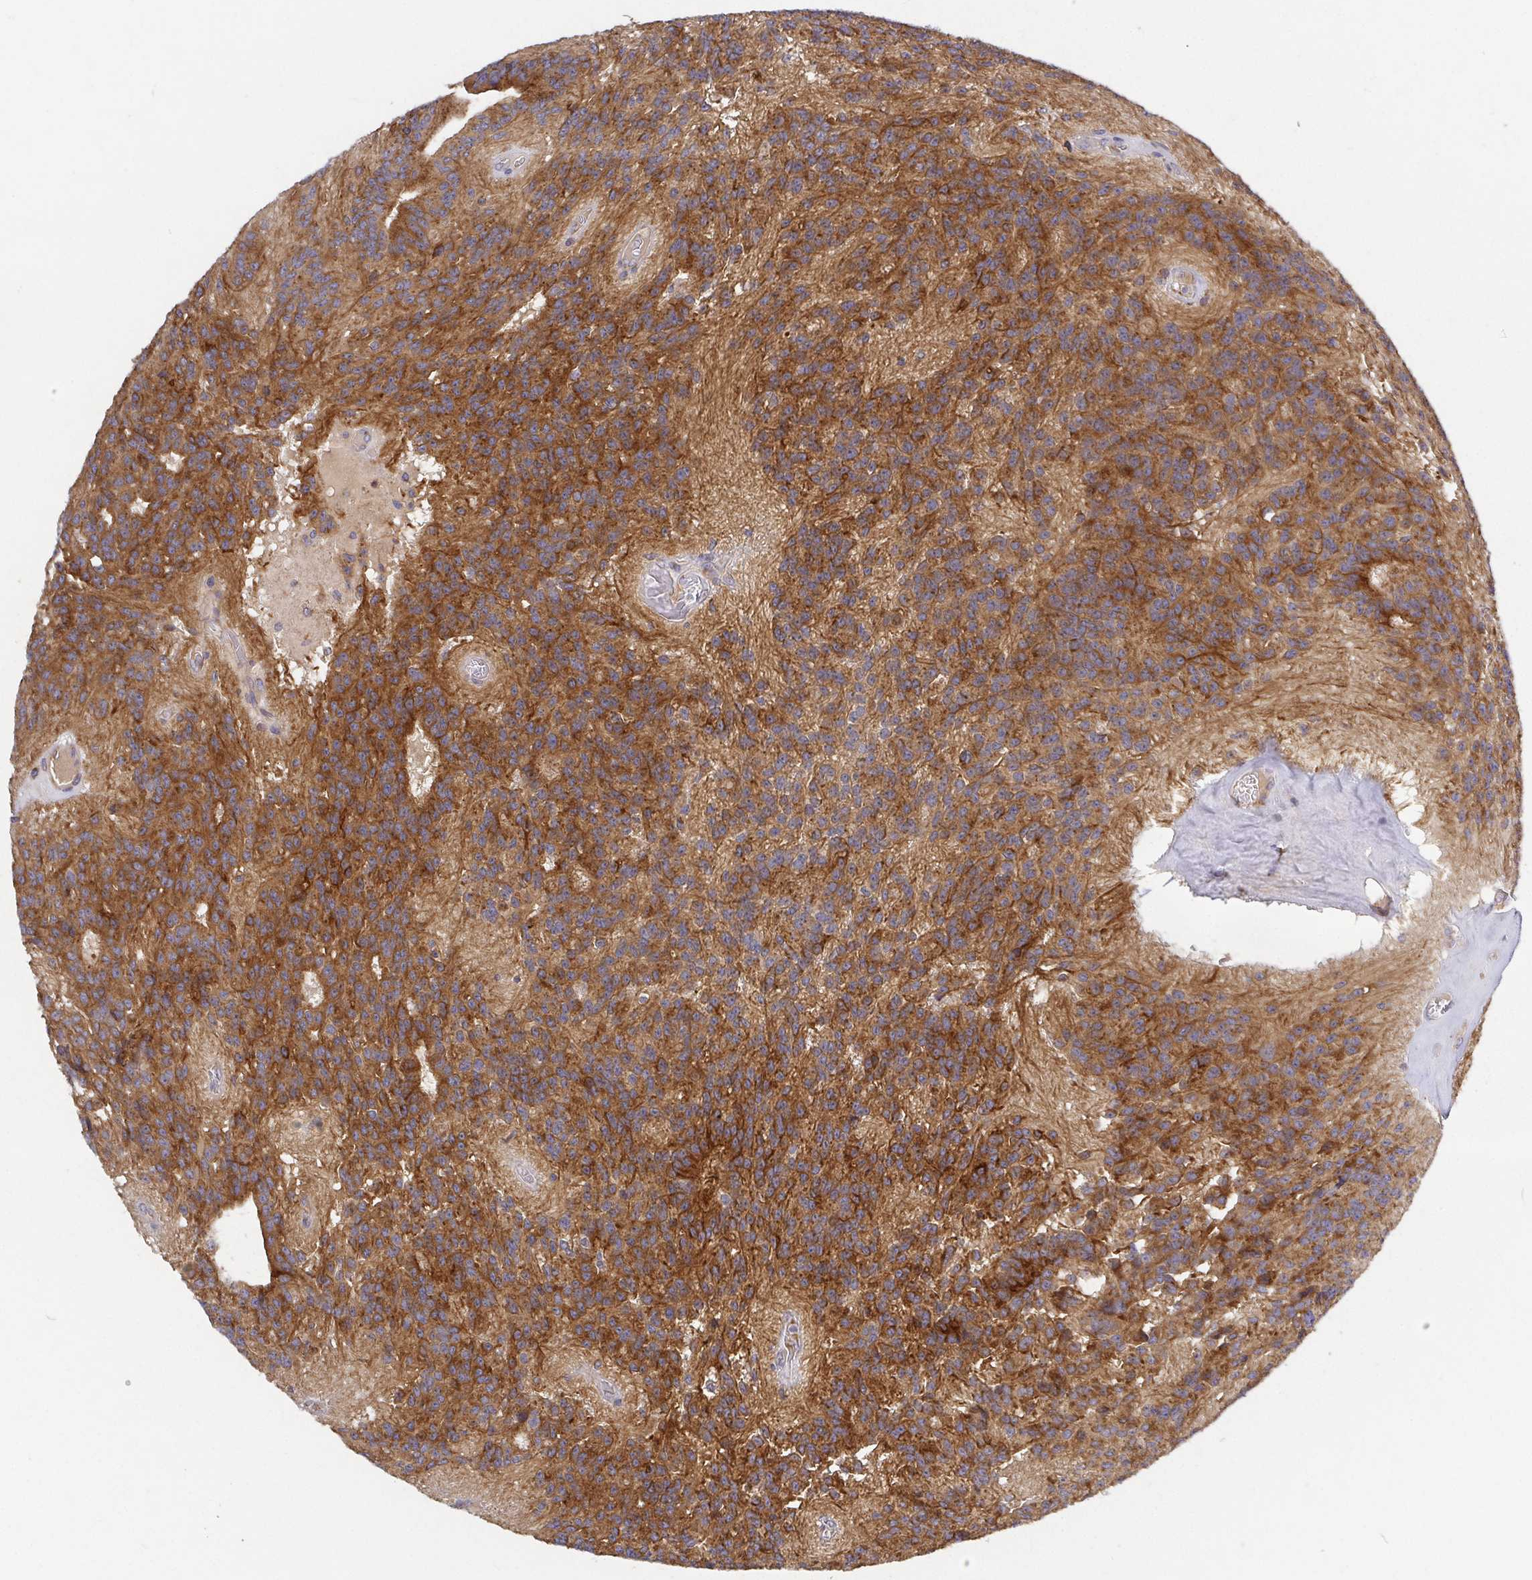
{"staining": {"intensity": "strong", "quantity": ">75%", "location": "cytoplasmic/membranous"}, "tissue": "glioma", "cell_type": "Tumor cells", "image_type": "cancer", "snomed": [{"axis": "morphology", "description": "Glioma, malignant, Low grade"}, {"axis": "topography", "description": "Brain"}], "caption": "This is an image of IHC staining of glioma, which shows strong staining in the cytoplasmic/membranous of tumor cells.", "gene": "TM9SF4", "patient": {"sex": "male", "age": 31}}